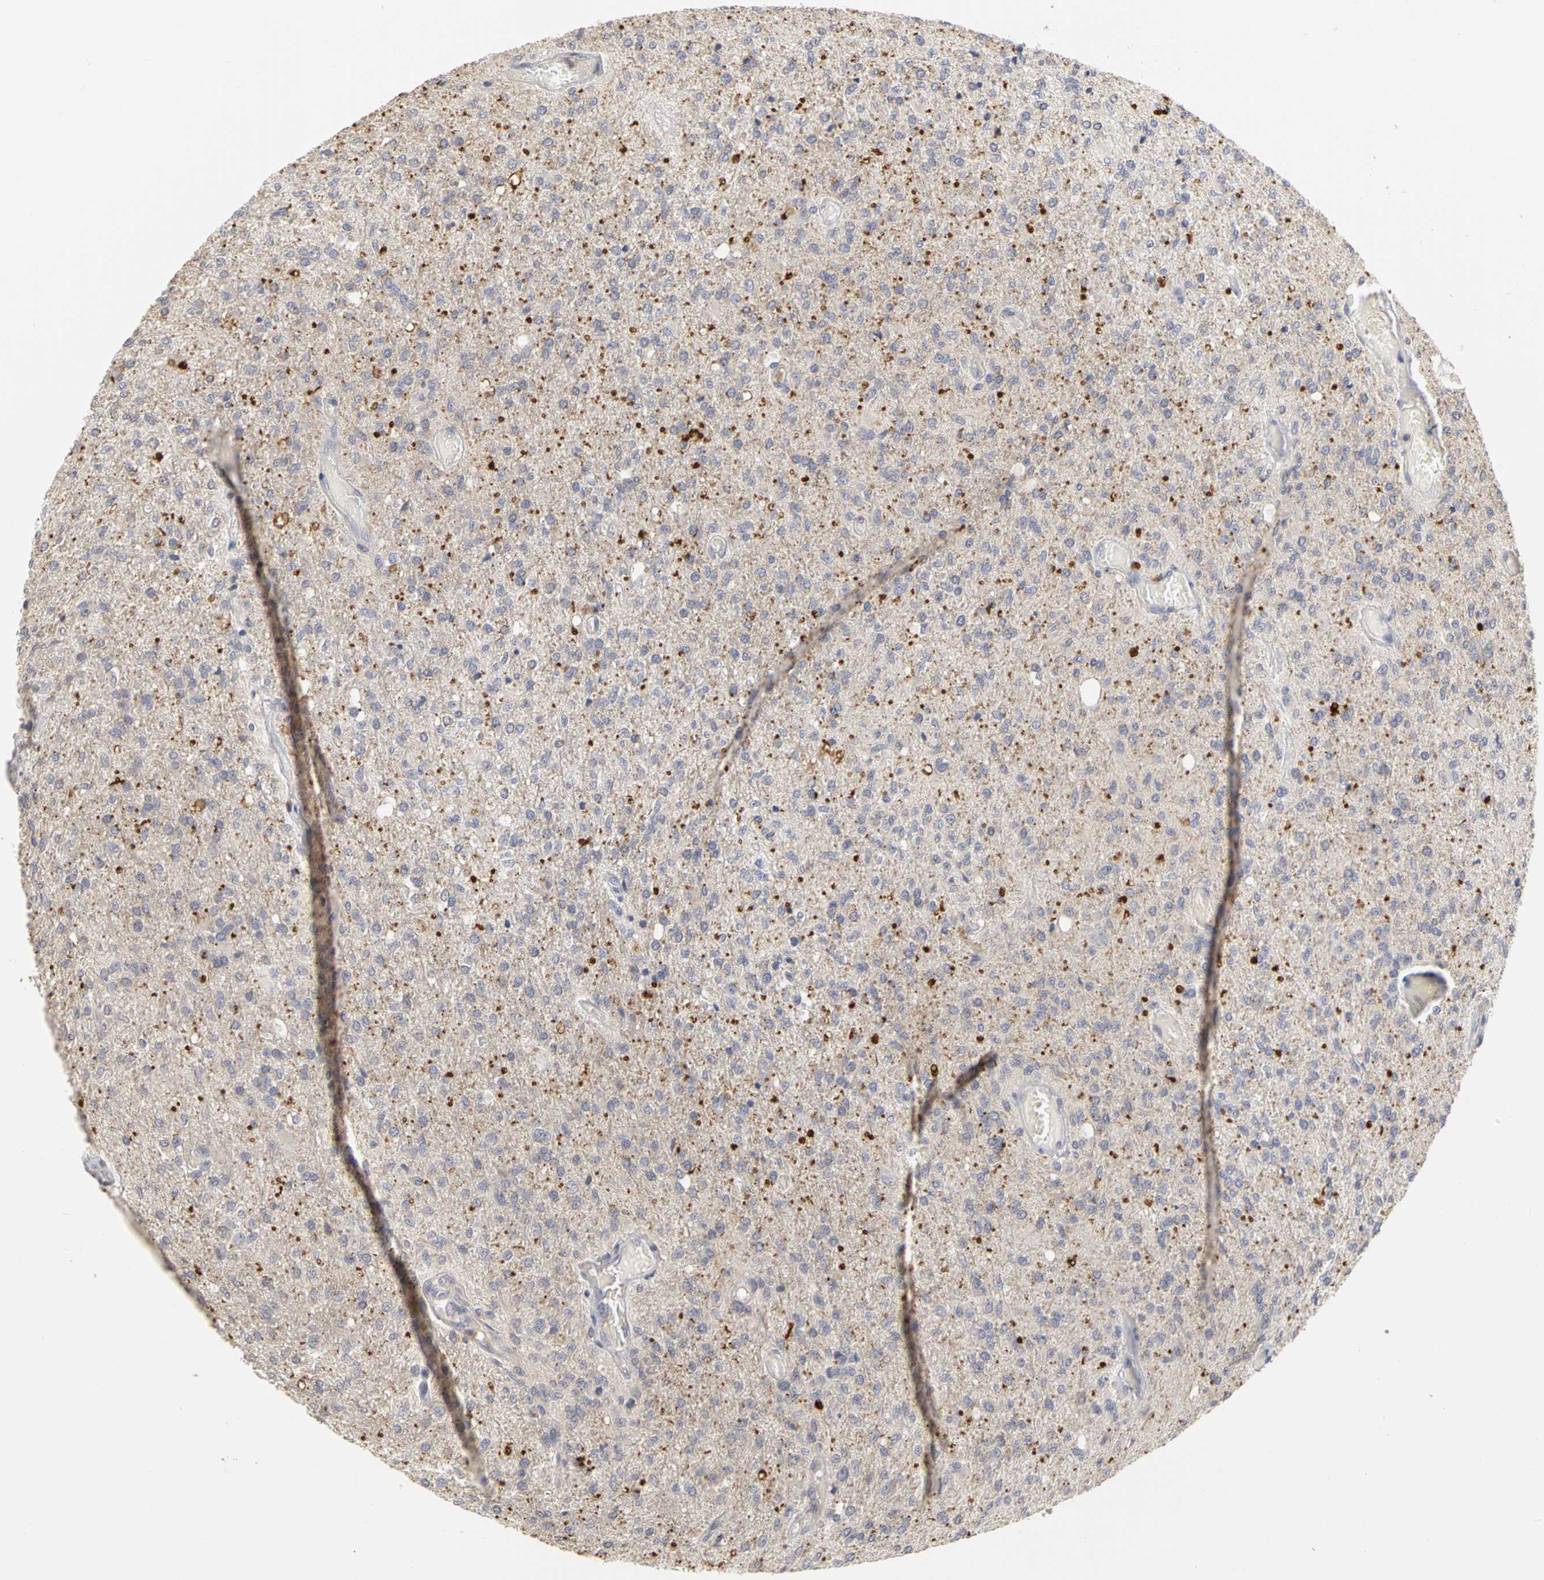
{"staining": {"intensity": "weak", "quantity": "<25%", "location": "cytoplasmic/membranous"}, "tissue": "glioma", "cell_type": "Tumor cells", "image_type": "cancer", "snomed": [{"axis": "morphology", "description": "Normal tissue, NOS"}, {"axis": "morphology", "description": "Glioma, malignant, High grade"}, {"axis": "topography", "description": "Cerebral cortex"}], "caption": "The immunohistochemistry (IHC) image has no significant positivity in tumor cells of glioma tissue. (Stains: DAB IHC with hematoxylin counter stain, Microscopy: brightfield microscopy at high magnification).", "gene": "IRAK1", "patient": {"sex": "male", "age": 77}}